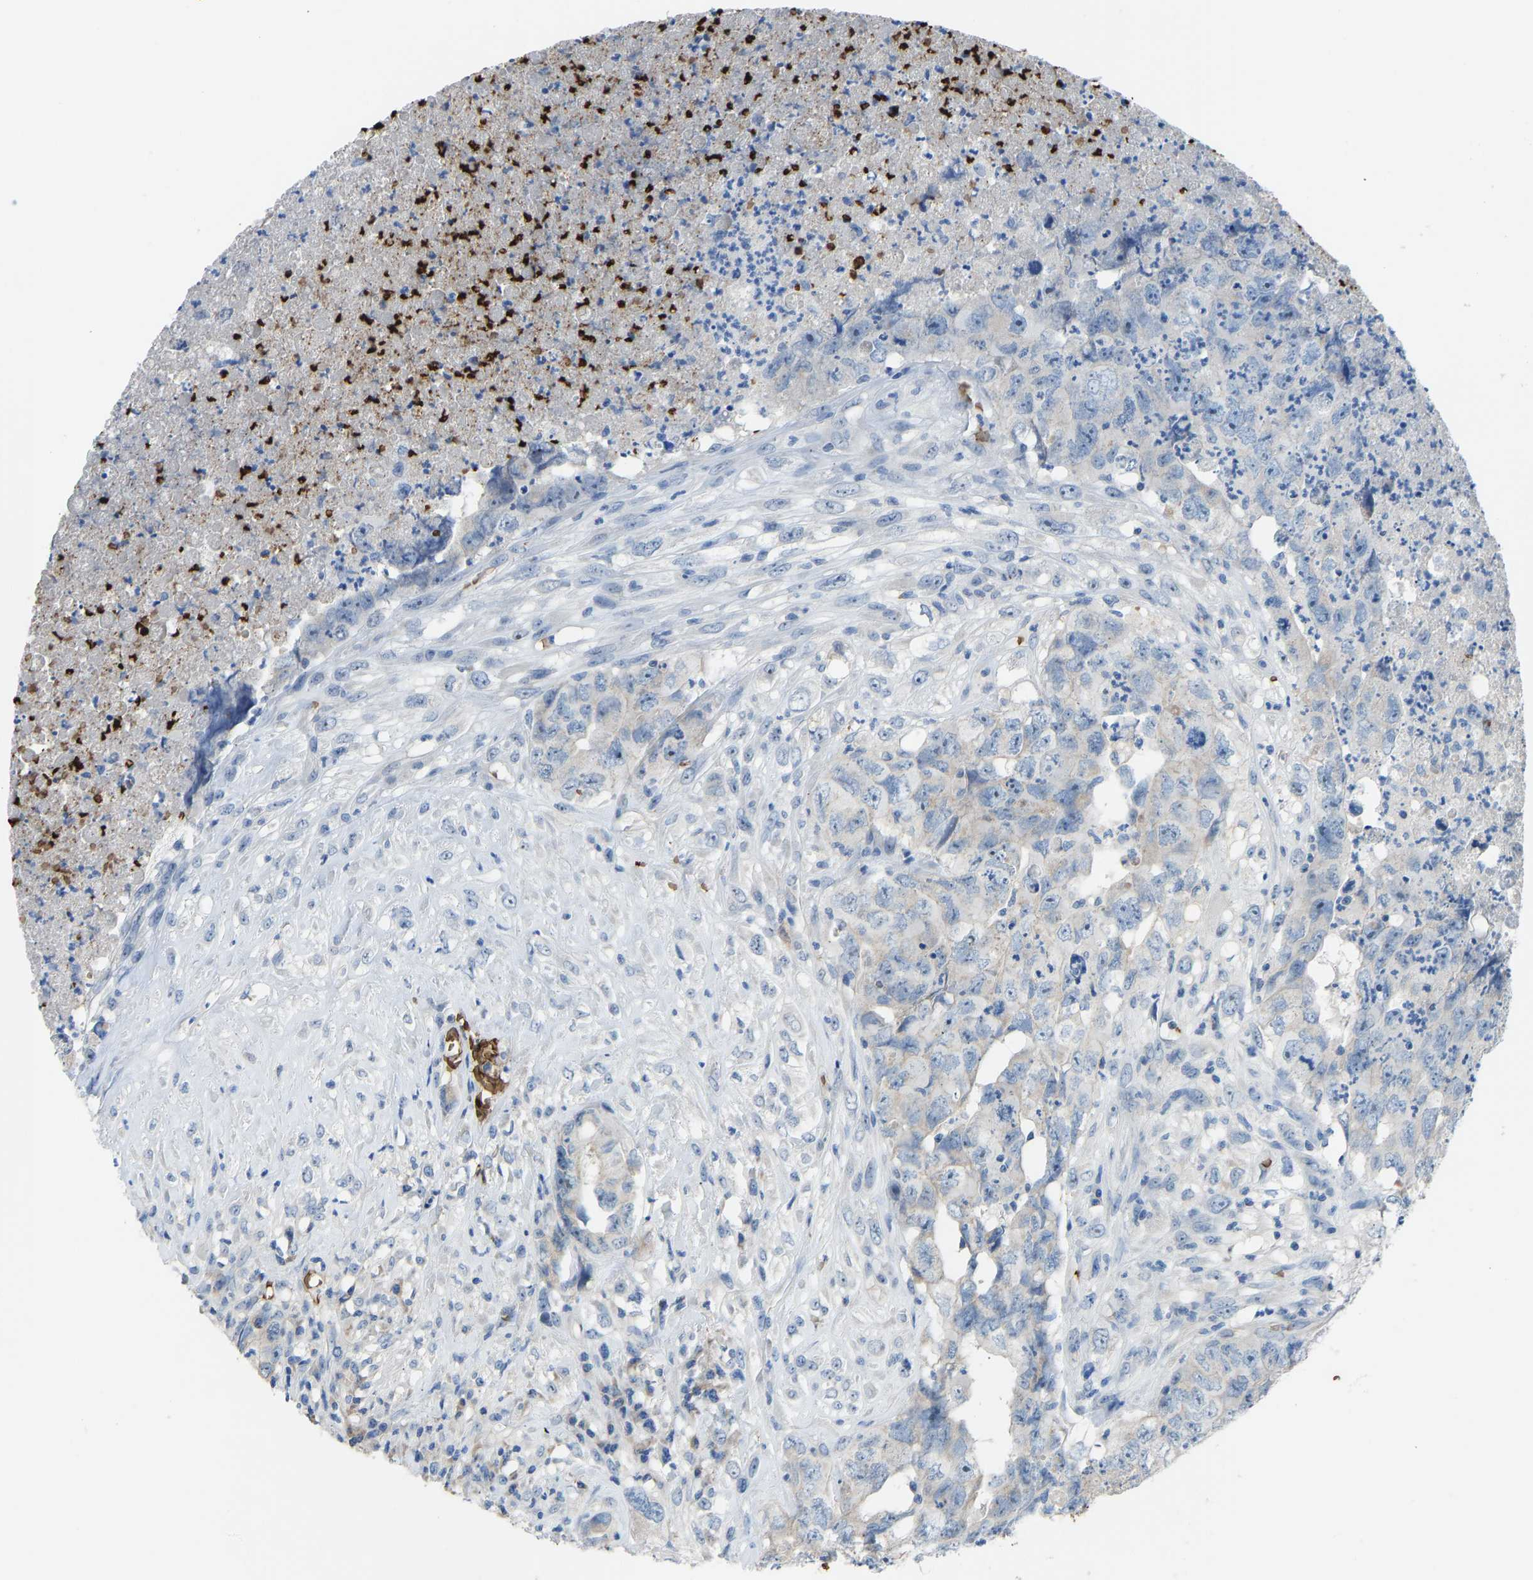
{"staining": {"intensity": "negative", "quantity": "none", "location": "none"}, "tissue": "testis cancer", "cell_type": "Tumor cells", "image_type": "cancer", "snomed": [{"axis": "morphology", "description": "Carcinoma, Embryonal, NOS"}, {"axis": "topography", "description": "Testis"}], "caption": "DAB (3,3'-diaminobenzidine) immunohistochemical staining of human embryonal carcinoma (testis) displays no significant staining in tumor cells. (DAB (3,3'-diaminobenzidine) IHC with hematoxylin counter stain).", "gene": "PIGS", "patient": {"sex": "male", "age": 32}}